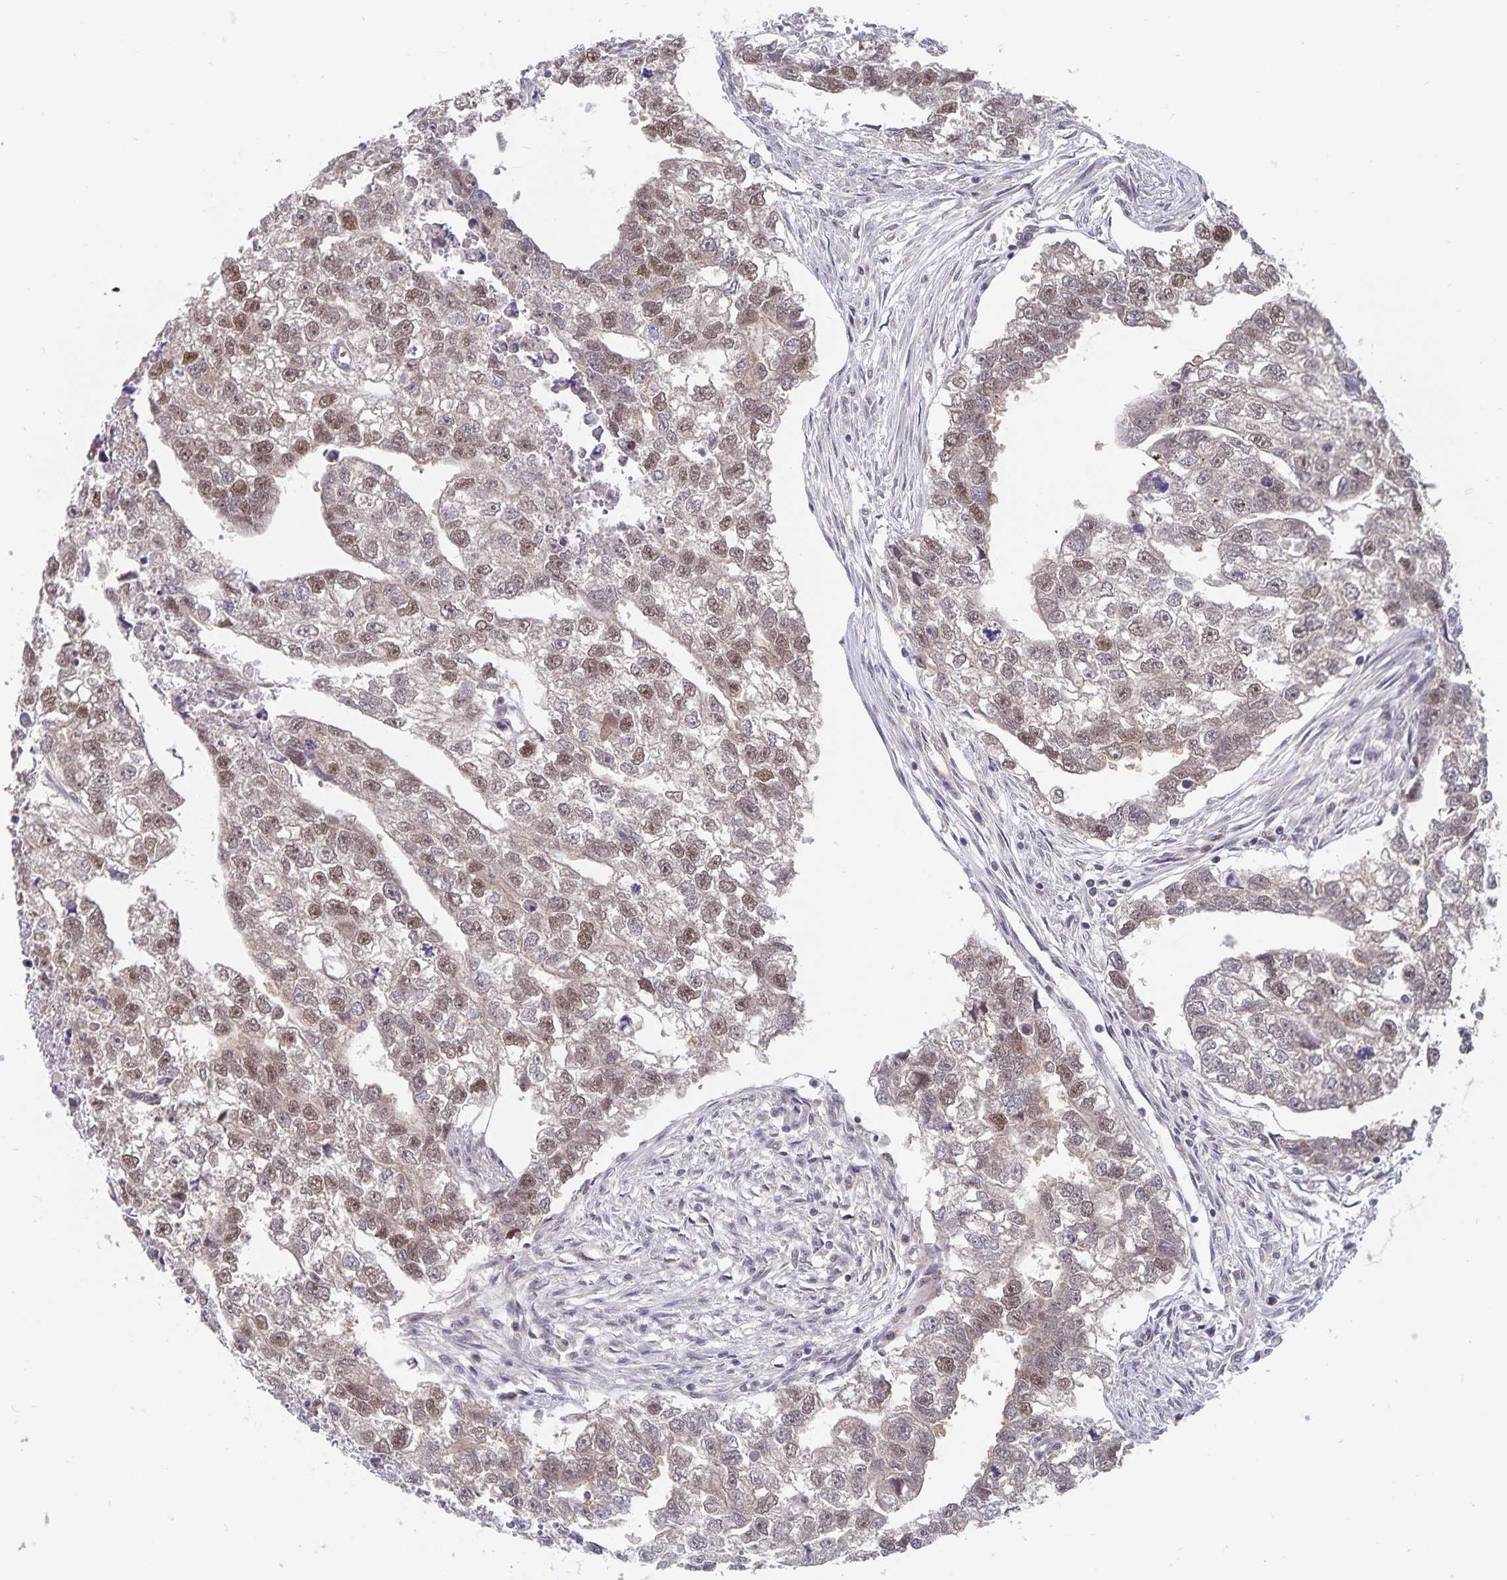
{"staining": {"intensity": "moderate", "quantity": "25%-75%", "location": "nuclear"}, "tissue": "testis cancer", "cell_type": "Tumor cells", "image_type": "cancer", "snomed": [{"axis": "morphology", "description": "Carcinoma, Embryonal, NOS"}, {"axis": "morphology", "description": "Teratoma, malignant, NOS"}, {"axis": "topography", "description": "Testis"}], "caption": "The image exhibits a brown stain indicating the presence of a protein in the nuclear of tumor cells in embryonal carcinoma (testis). (DAB (3,3'-diaminobenzidine) IHC, brown staining for protein, blue staining for nuclei).", "gene": "BAG6", "patient": {"sex": "male", "age": 44}}